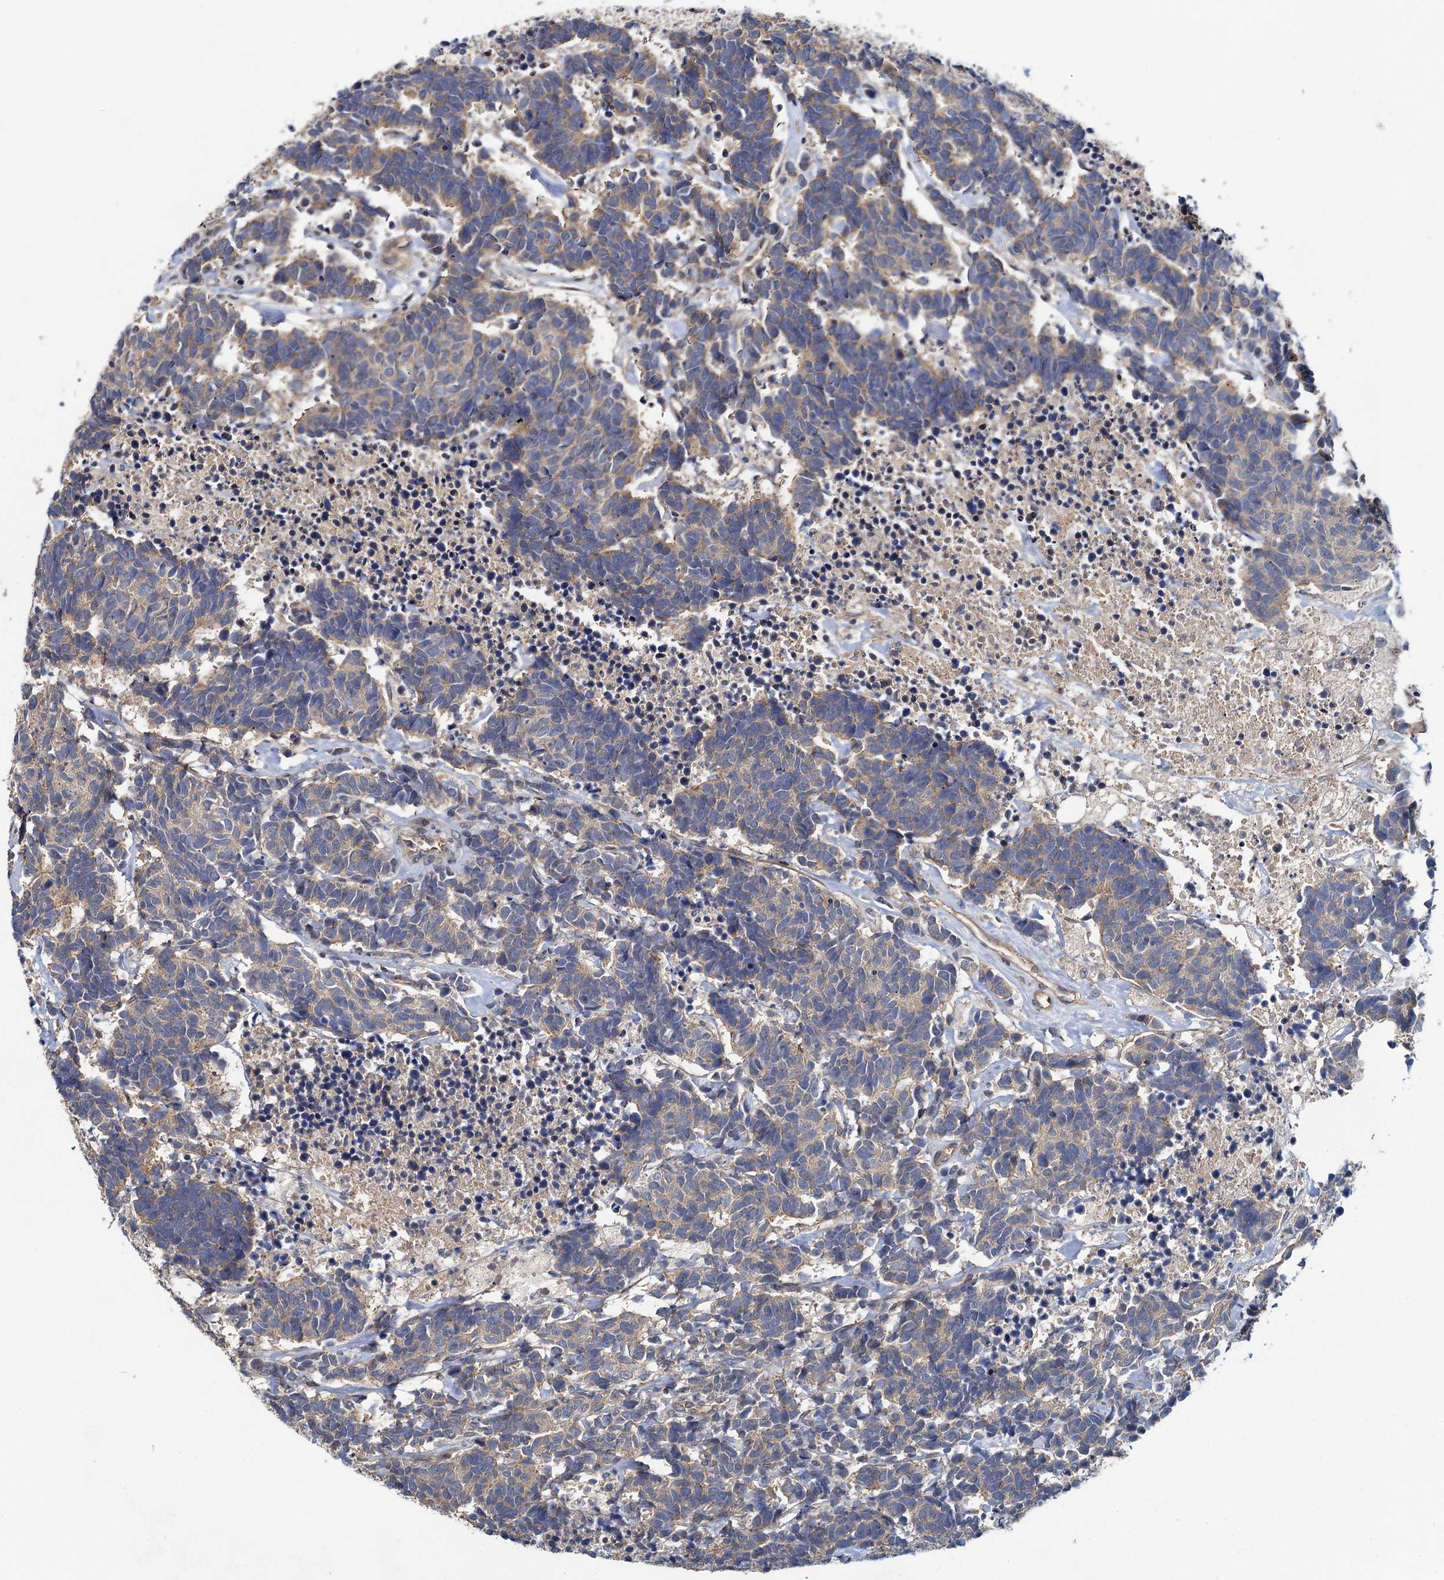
{"staining": {"intensity": "moderate", "quantity": ">75%", "location": "cytoplasmic/membranous"}, "tissue": "carcinoid", "cell_type": "Tumor cells", "image_type": "cancer", "snomed": [{"axis": "morphology", "description": "Carcinoma, NOS"}, {"axis": "morphology", "description": "Carcinoid, malignant, NOS"}, {"axis": "topography", "description": "Urinary bladder"}], "caption": "Protein analysis of carcinoid (malignant) tissue reveals moderate cytoplasmic/membranous staining in approximately >75% of tumor cells.", "gene": "ZNF324", "patient": {"sex": "male", "age": 57}}